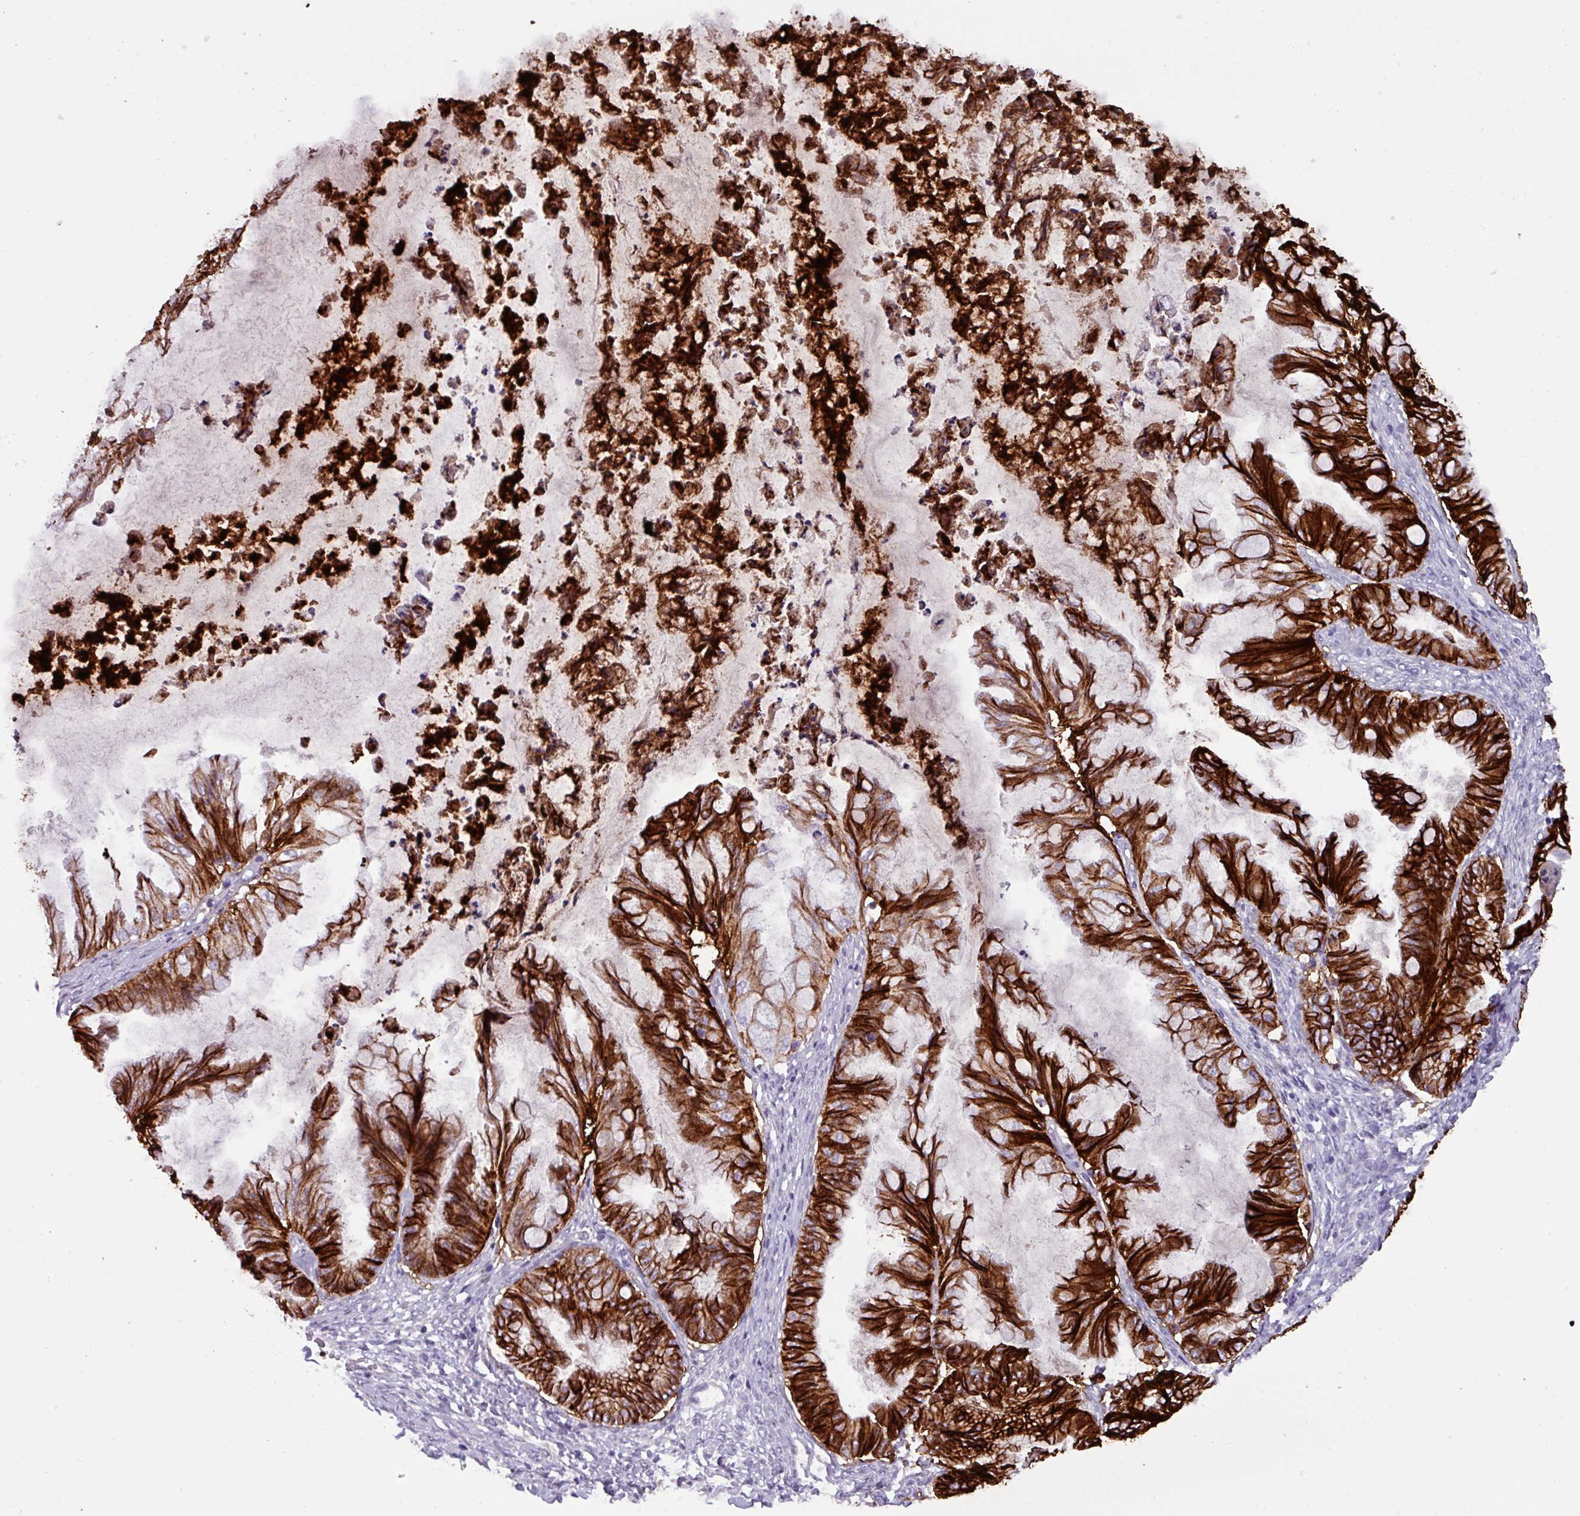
{"staining": {"intensity": "strong", "quantity": ">75%", "location": "cytoplasmic/membranous"}, "tissue": "ovarian cancer", "cell_type": "Tumor cells", "image_type": "cancer", "snomed": [{"axis": "morphology", "description": "Cystadenocarcinoma, mucinous, NOS"}, {"axis": "topography", "description": "Ovary"}], "caption": "Protein staining of mucinous cystadenocarcinoma (ovarian) tissue exhibits strong cytoplasmic/membranous expression in approximately >75% of tumor cells.", "gene": "EPCAM", "patient": {"sex": "female", "age": 35}}